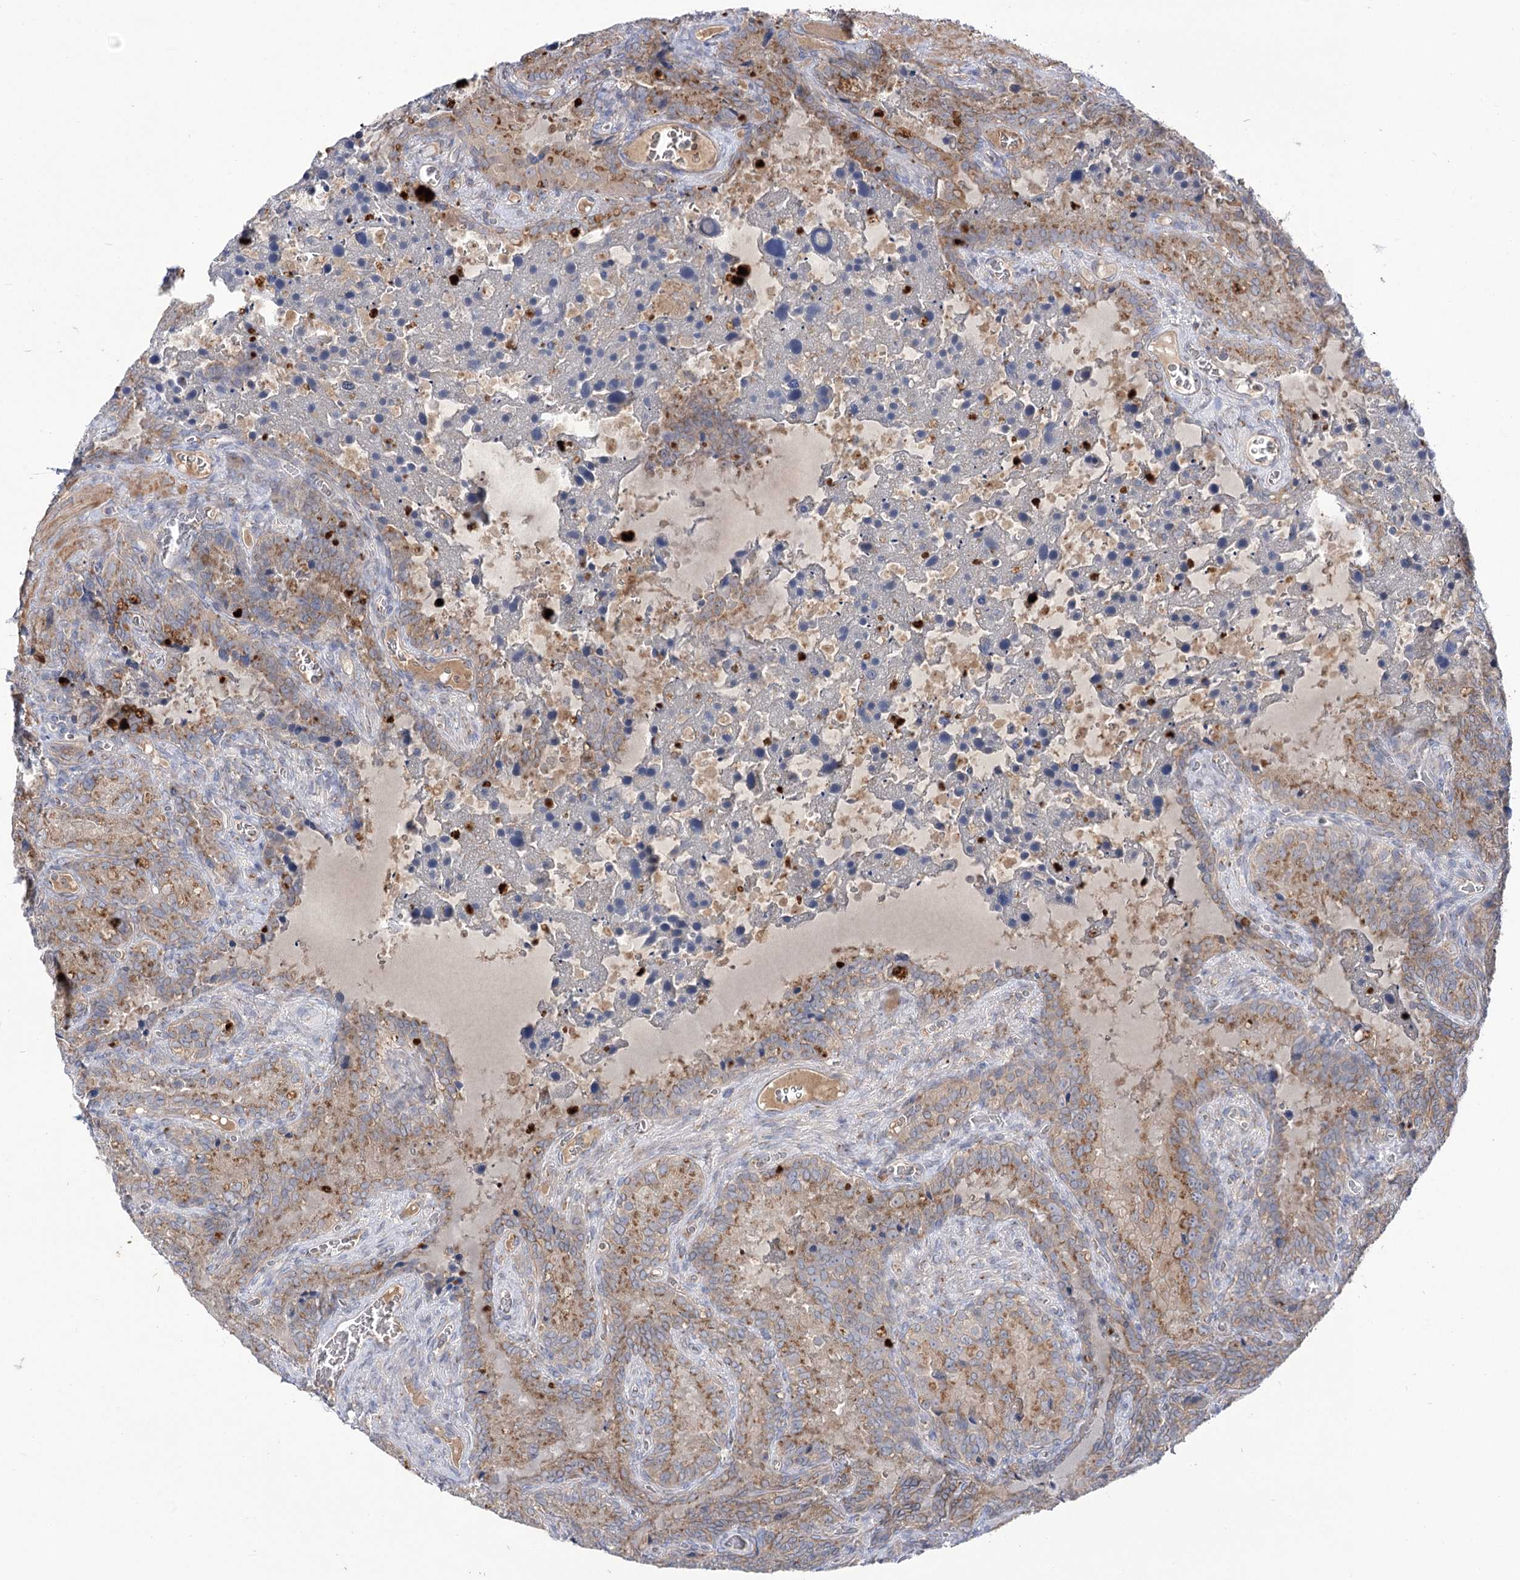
{"staining": {"intensity": "moderate", "quantity": ">75%", "location": "cytoplasmic/membranous"}, "tissue": "seminal vesicle", "cell_type": "Glandular cells", "image_type": "normal", "snomed": [{"axis": "morphology", "description": "Normal tissue, NOS"}, {"axis": "topography", "description": "Seminal veicle"}], "caption": "Immunohistochemistry image of unremarkable seminal vesicle: seminal vesicle stained using immunohistochemistry shows medium levels of moderate protein expression localized specifically in the cytoplasmic/membranous of glandular cells, appearing as a cytoplasmic/membranous brown color.", "gene": "GBF1", "patient": {"sex": "male", "age": 62}}